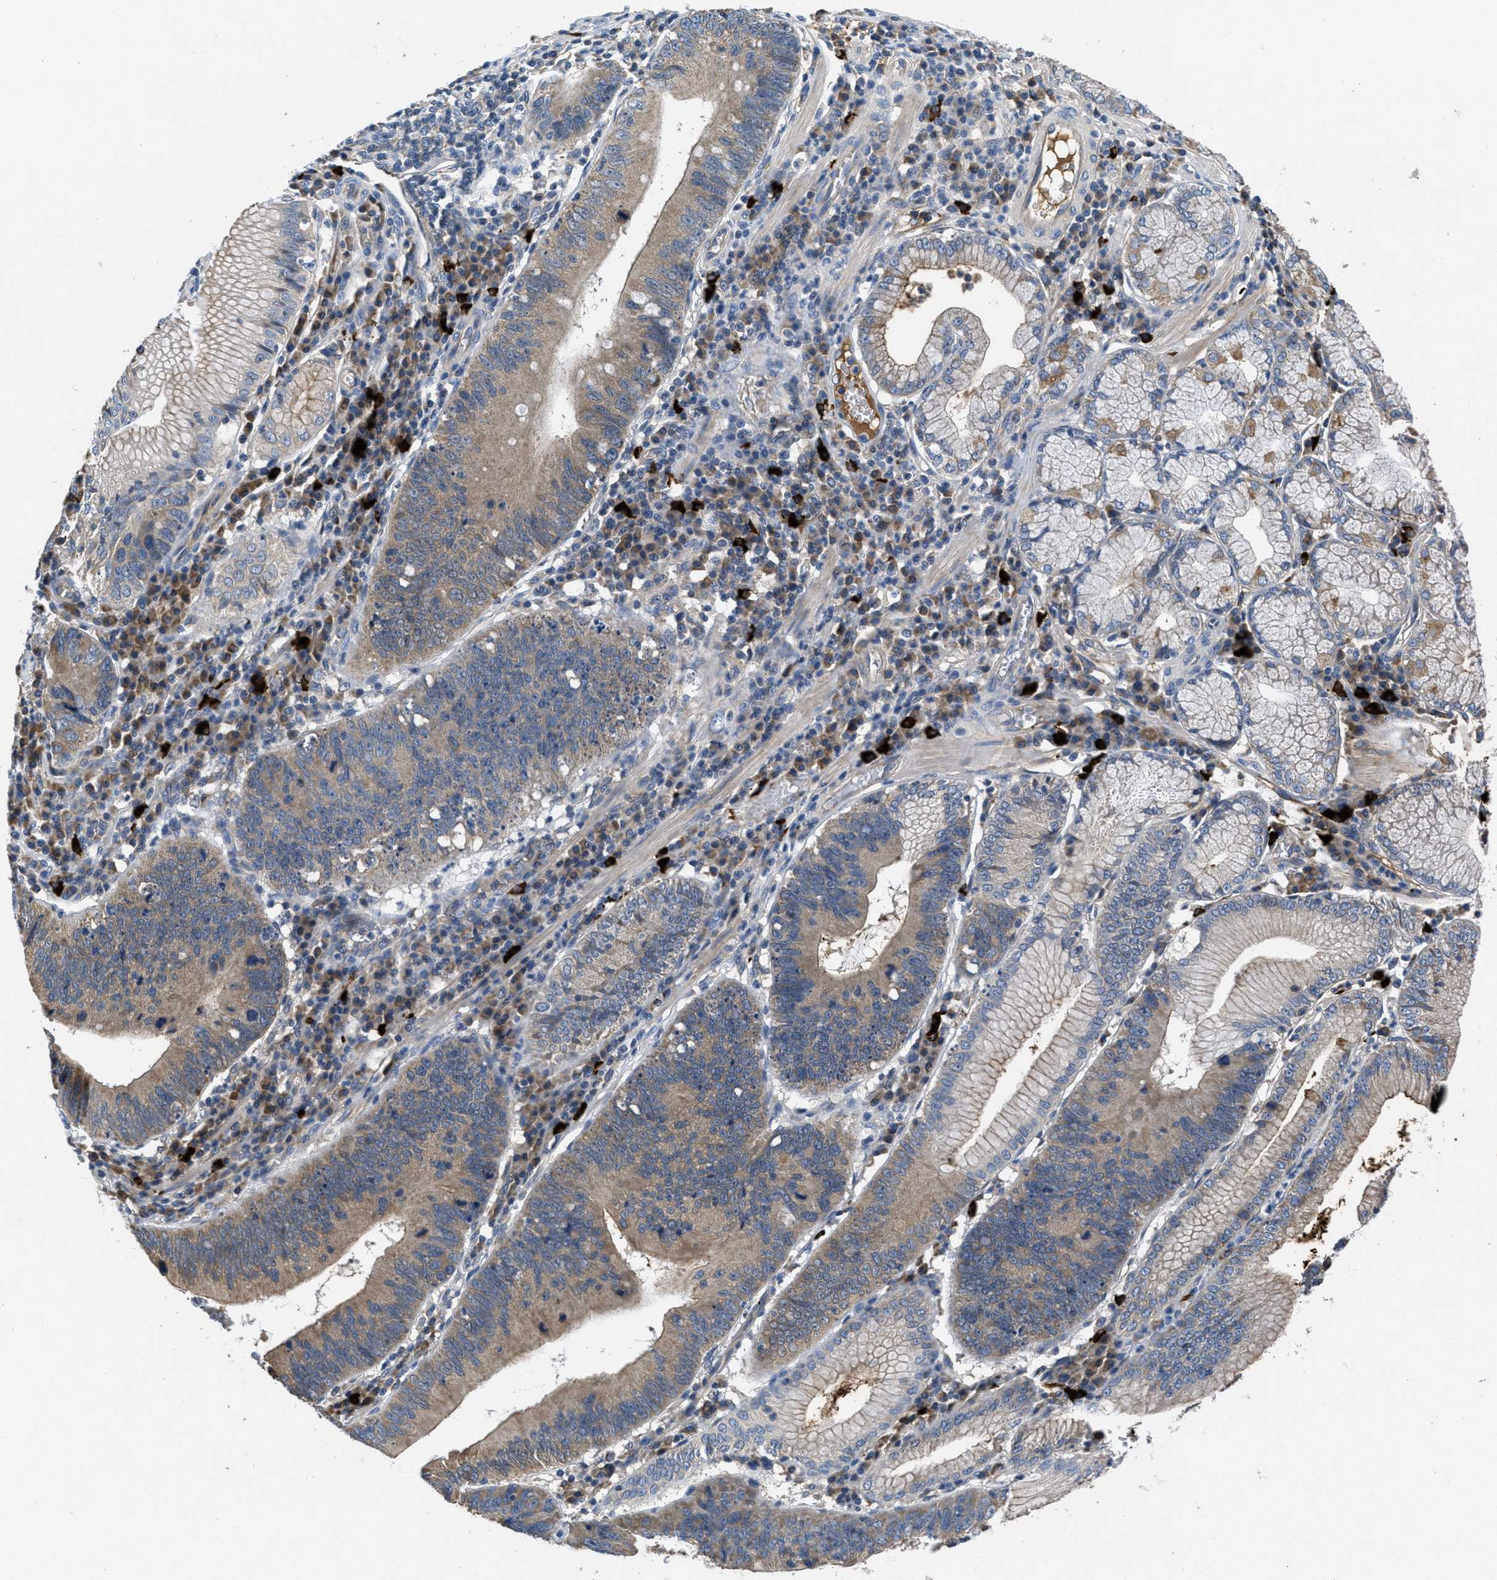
{"staining": {"intensity": "weak", "quantity": ">75%", "location": "cytoplasmic/membranous"}, "tissue": "stomach cancer", "cell_type": "Tumor cells", "image_type": "cancer", "snomed": [{"axis": "morphology", "description": "Adenocarcinoma, NOS"}, {"axis": "topography", "description": "Stomach"}], "caption": "Brown immunohistochemical staining in human stomach cancer (adenocarcinoma) exhibits weak cytoplasmic/membranous expression in about >75% of tumor cells.", "gene": "GALK1", "patient": {"sex": "male", "age": 59}}